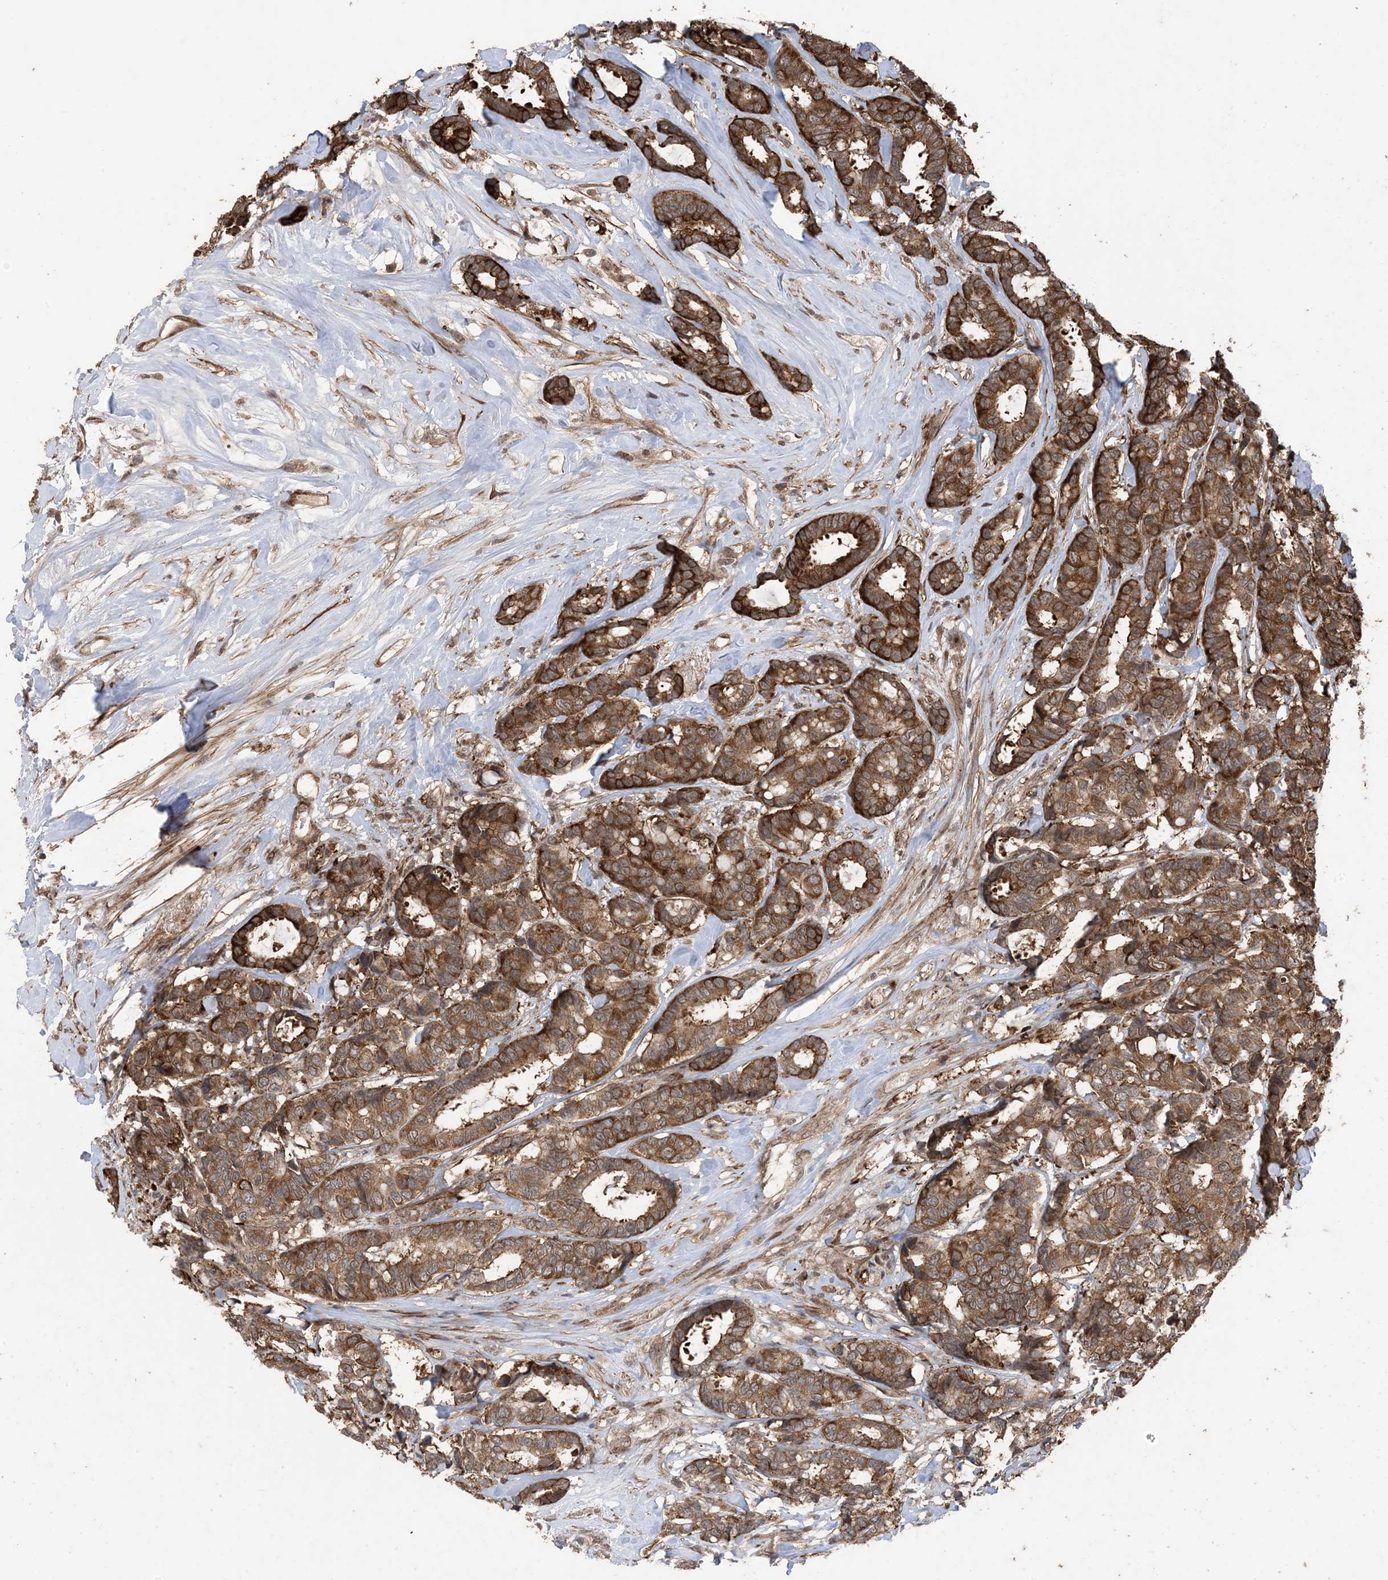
{"staining": {"intensity": "strong", "quantity": ">75%", "location": "cytoplasmic/membranous"}, "tissue": "breast cancer", "cell_type": "Tumor cells", "image_type": "cancer", "snomed": [{"axis": "morphology", "description": "Duct carcinoma"}, {"axis": "topography", "description": "Breast"}], "caption": "Human infiltrating ductal carcinoma (breast) stained with a protein marker exhibits strong staining in tumor cells.", "gene": "ZNF511", "patient": {"sex": "female", "age": 87}}